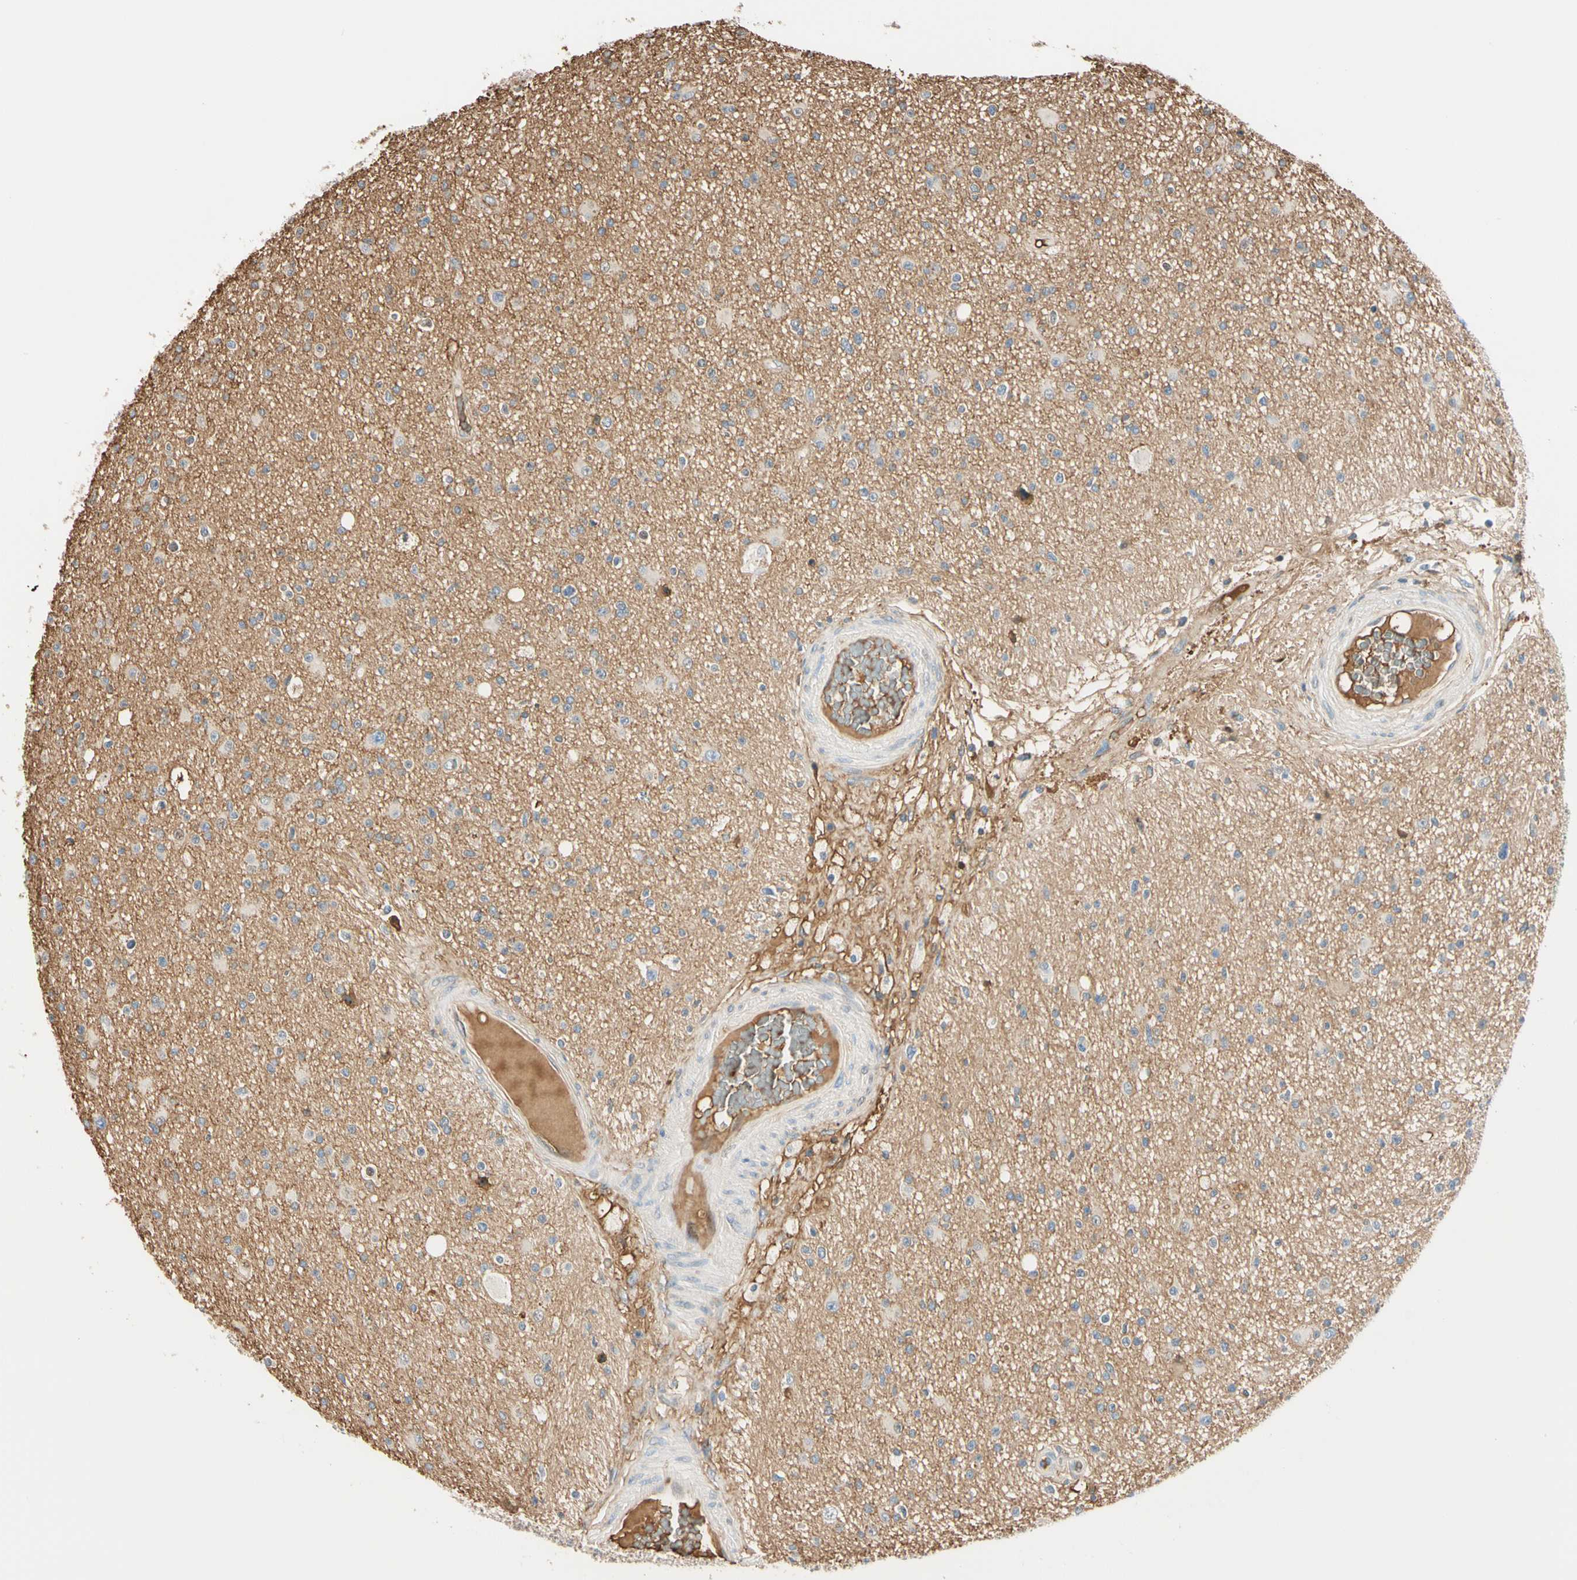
{"staining": {"intensity": "weak", "quantity": "25%-75%", "location": "cytoplasmic/membranous"}, "tissue": "glioma", "cell_type": "Tumor cells", "image_type": "cancer", "snomed": [{"axis": "morphology", "description": "Glioma, malignant, High grade"}, {"axis": "topography", "description": "Brain"}], "caption": "A low amount of weak cytoplasmic/membranous expression is identified in about 25%-75% of tumor cells in malignant glioma (high-grade) tissue.", "gene": "LAMB3", "patient": {"sex": "male", "age": 33}}